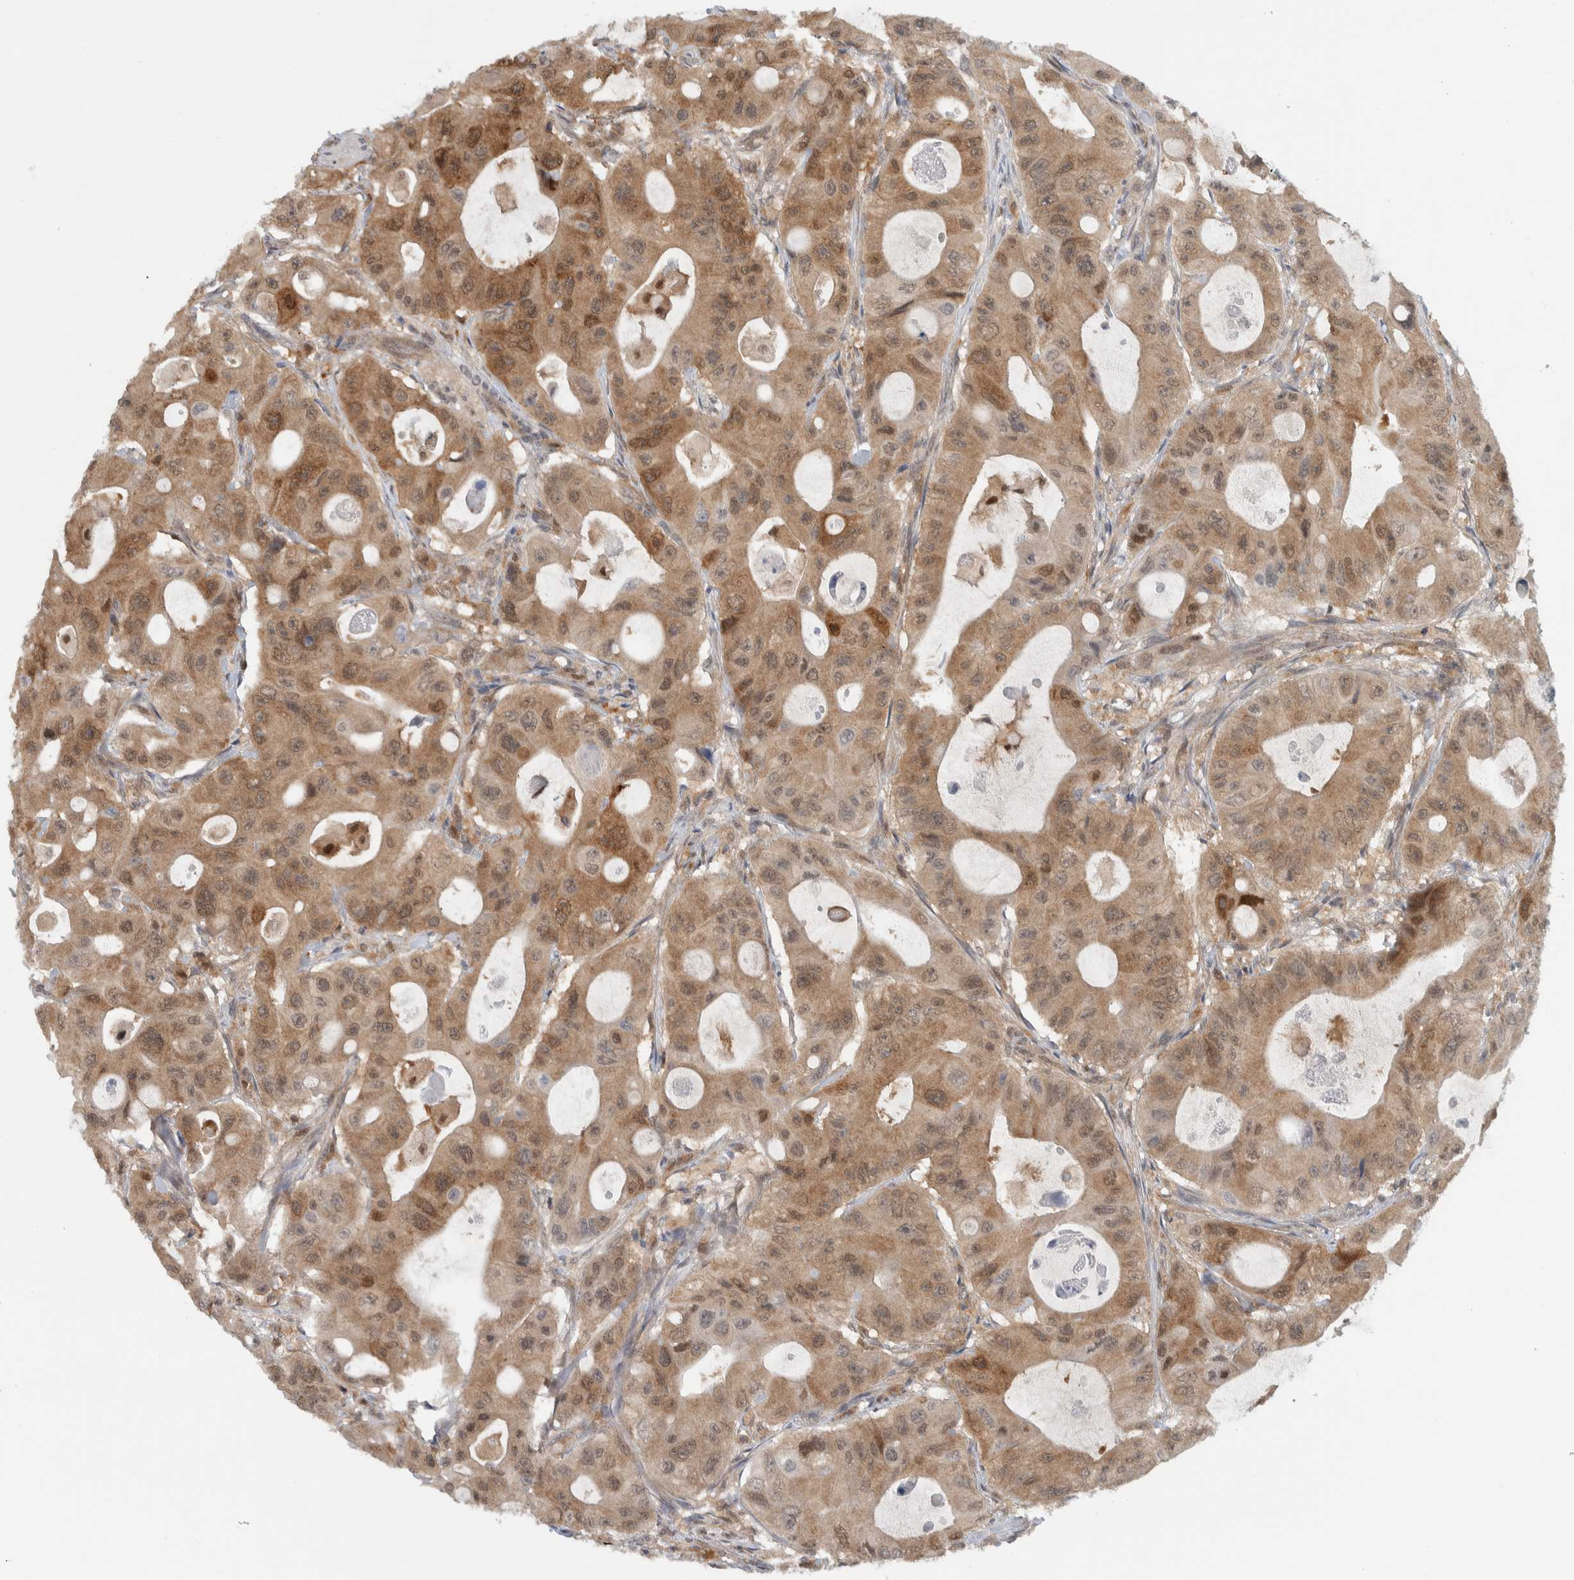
{"staining": {"intensity": "moderate", "quantity": ">75%", "location": "cytoplasmic/membranous"}, "tissue": "colorectal cancer", "cell_type": "Tumor cells", "image_type": "cancer", "snomed": [{"axis": "morphology", "description": "Adenocarcinoma, NOS"}, {"axis": "topography", "description": "Colon"}], "caption": "The photomicrograph exhibits staining of adenocarcinoma (colorectal), revealing moderate cytoplasmic/membranous protein staining (brown color) within tumor cells.", "gene": "CCDC43", "patient": {"sex": "female", "age": 46}}